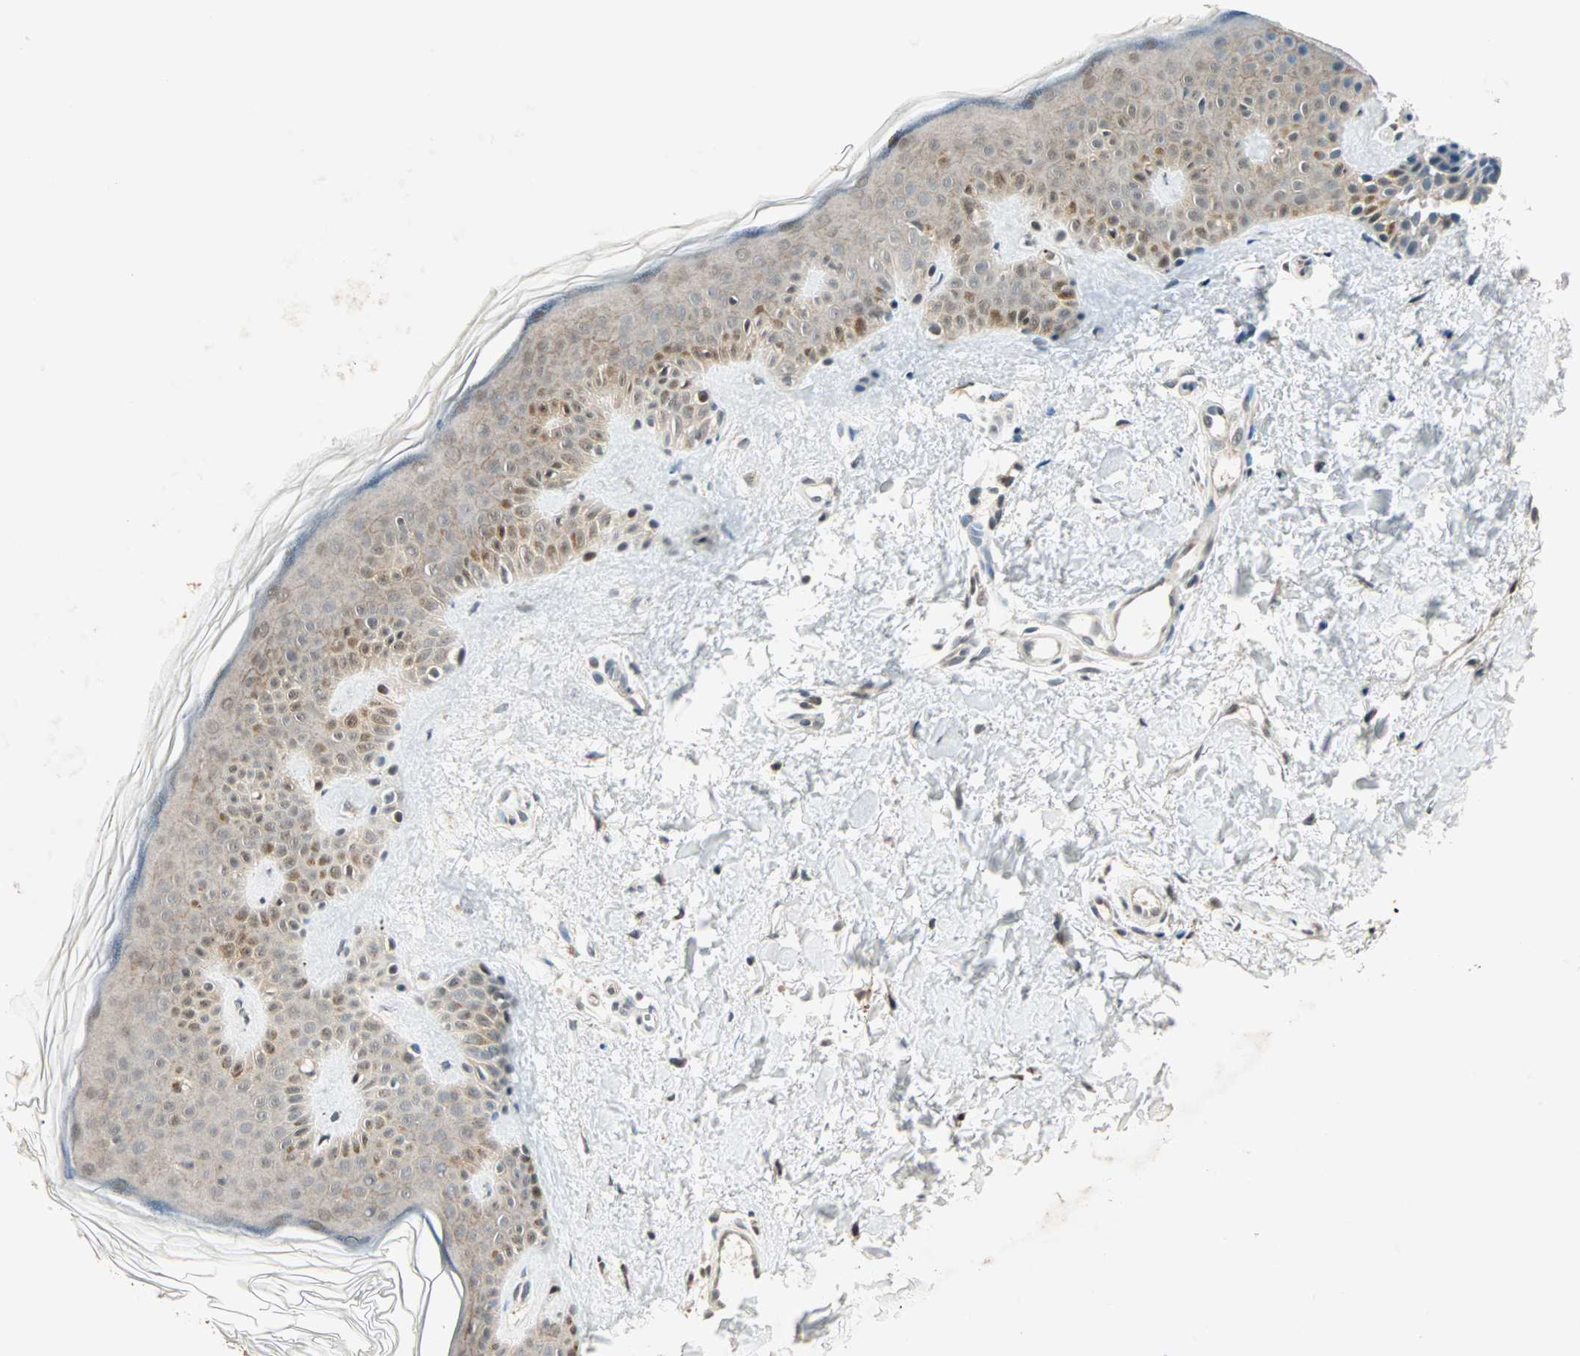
{"staining": {"intensity": "negative", "quantity": "none", "location": "none"}, "tissue": "skin", "cell_type": "Fibroblasts", "image_type": "normal", "snomed": [{"axis": "morphology", "description": "Normal tissue, NOS"}, {"axis": "topography", "description": "Skin"}], "caption": "High power microscopy image of an IHC image of normal skin, revealing no significant positivity in fibroblasts. (Stains: DAB (3,3'-diaminobenzidine) IHC with hematoxylin counter stain, Microscopy: brightfield microscopy at high magnification).", "gene": "PRDM2", "patient": {"sex": "male", "age": 67}}